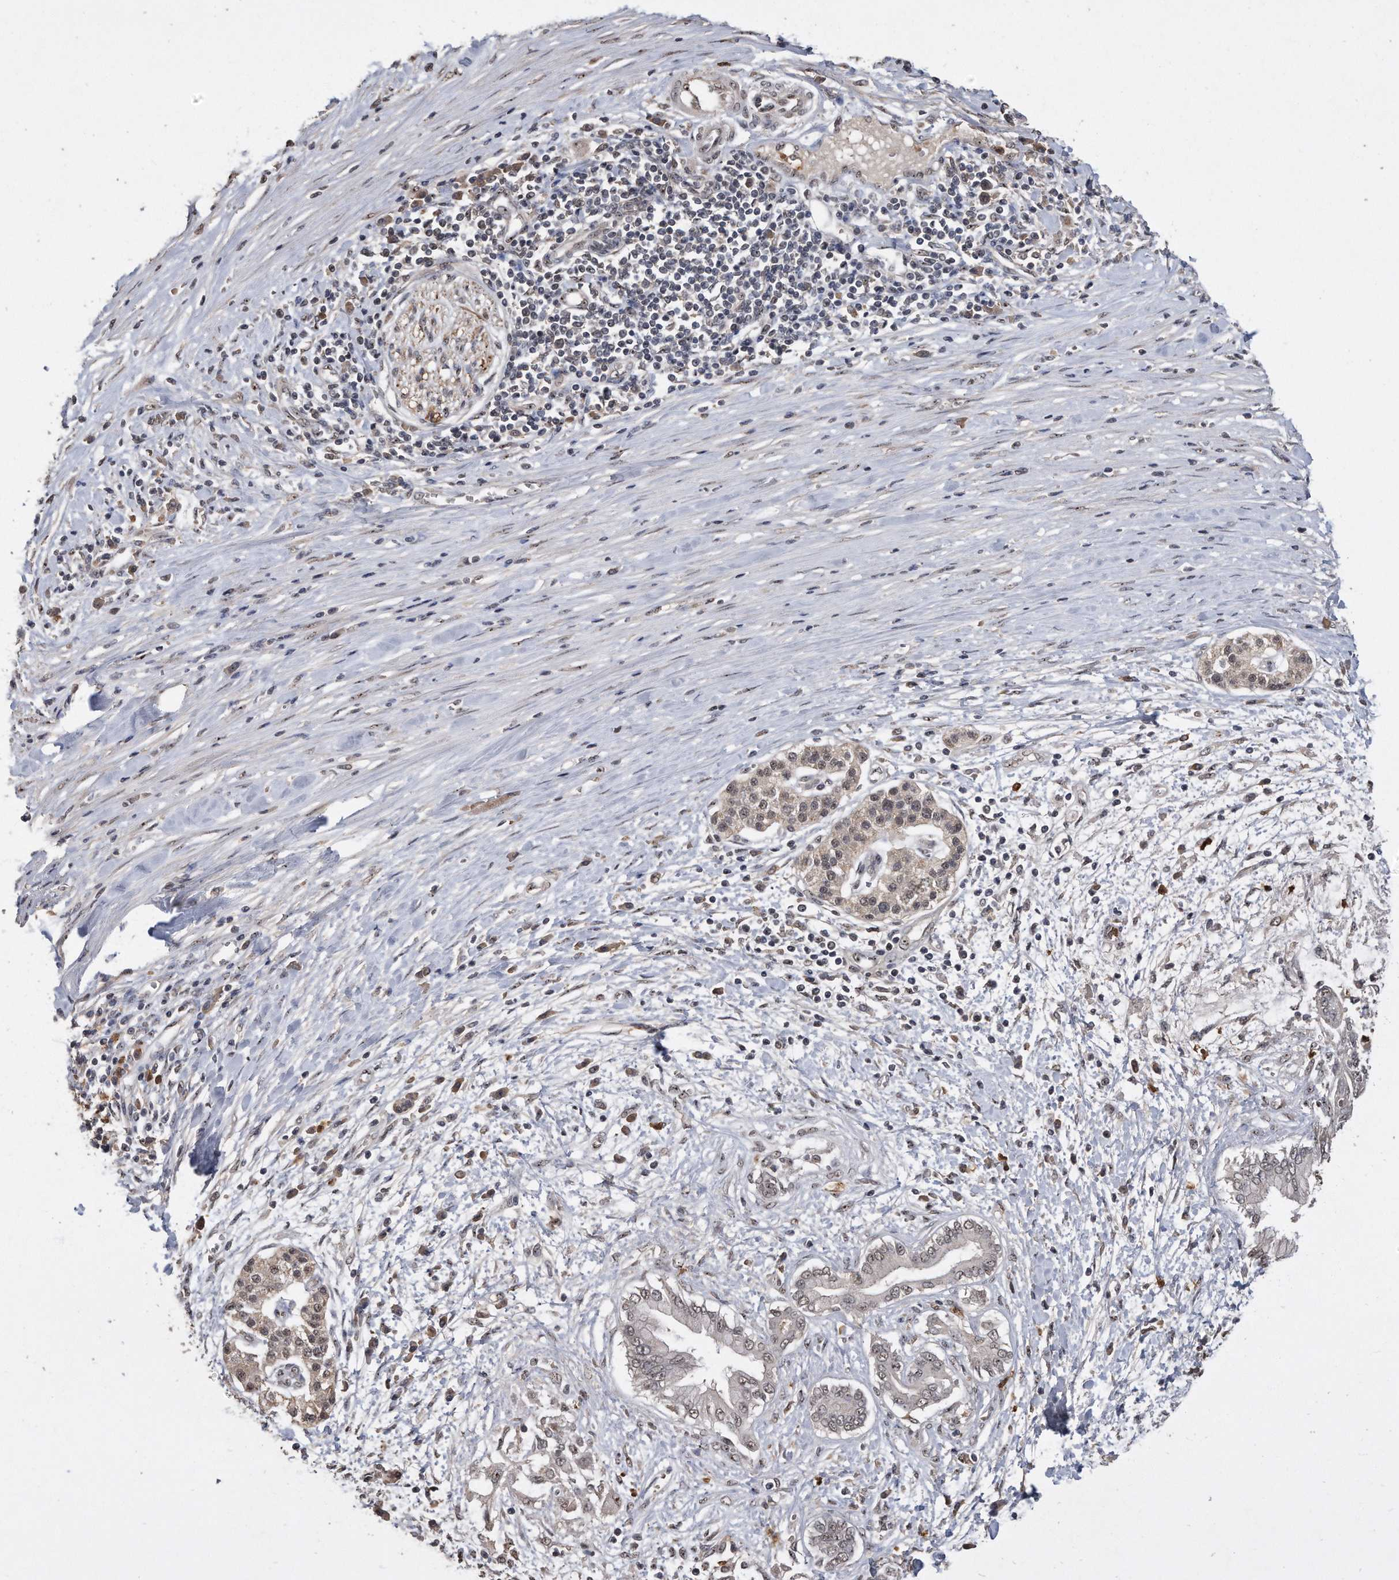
{"staining": {"intensity": "weak", "quantity": ">75%", "location": "cytoplasmic/membranous,nuclear"}, "tissue": "pancreatic cancer", "cell_type": "Tumor cells", "image_type": "cancer", "snomed": [{"axis": "morphology", "description": "Adenocarcinoma, NOS"}, {"axis": "topography", "description": "Pancreas"}], "caption": "Immunohistochemical staining of human pancreatic adenocarcinoma reveals low levels of weak cytoplasmic/membranous and nuclear staining in about >75% of tumor cells. The staining was performed using DAB (3,3'-diaminobenzidine) to visualize the protein expression in brown, while the nuclei were stained in blue with hematoxylin (Magnification: 20x).", "gene": "PELO", "patient": {"sex": "male", "age": 58}}